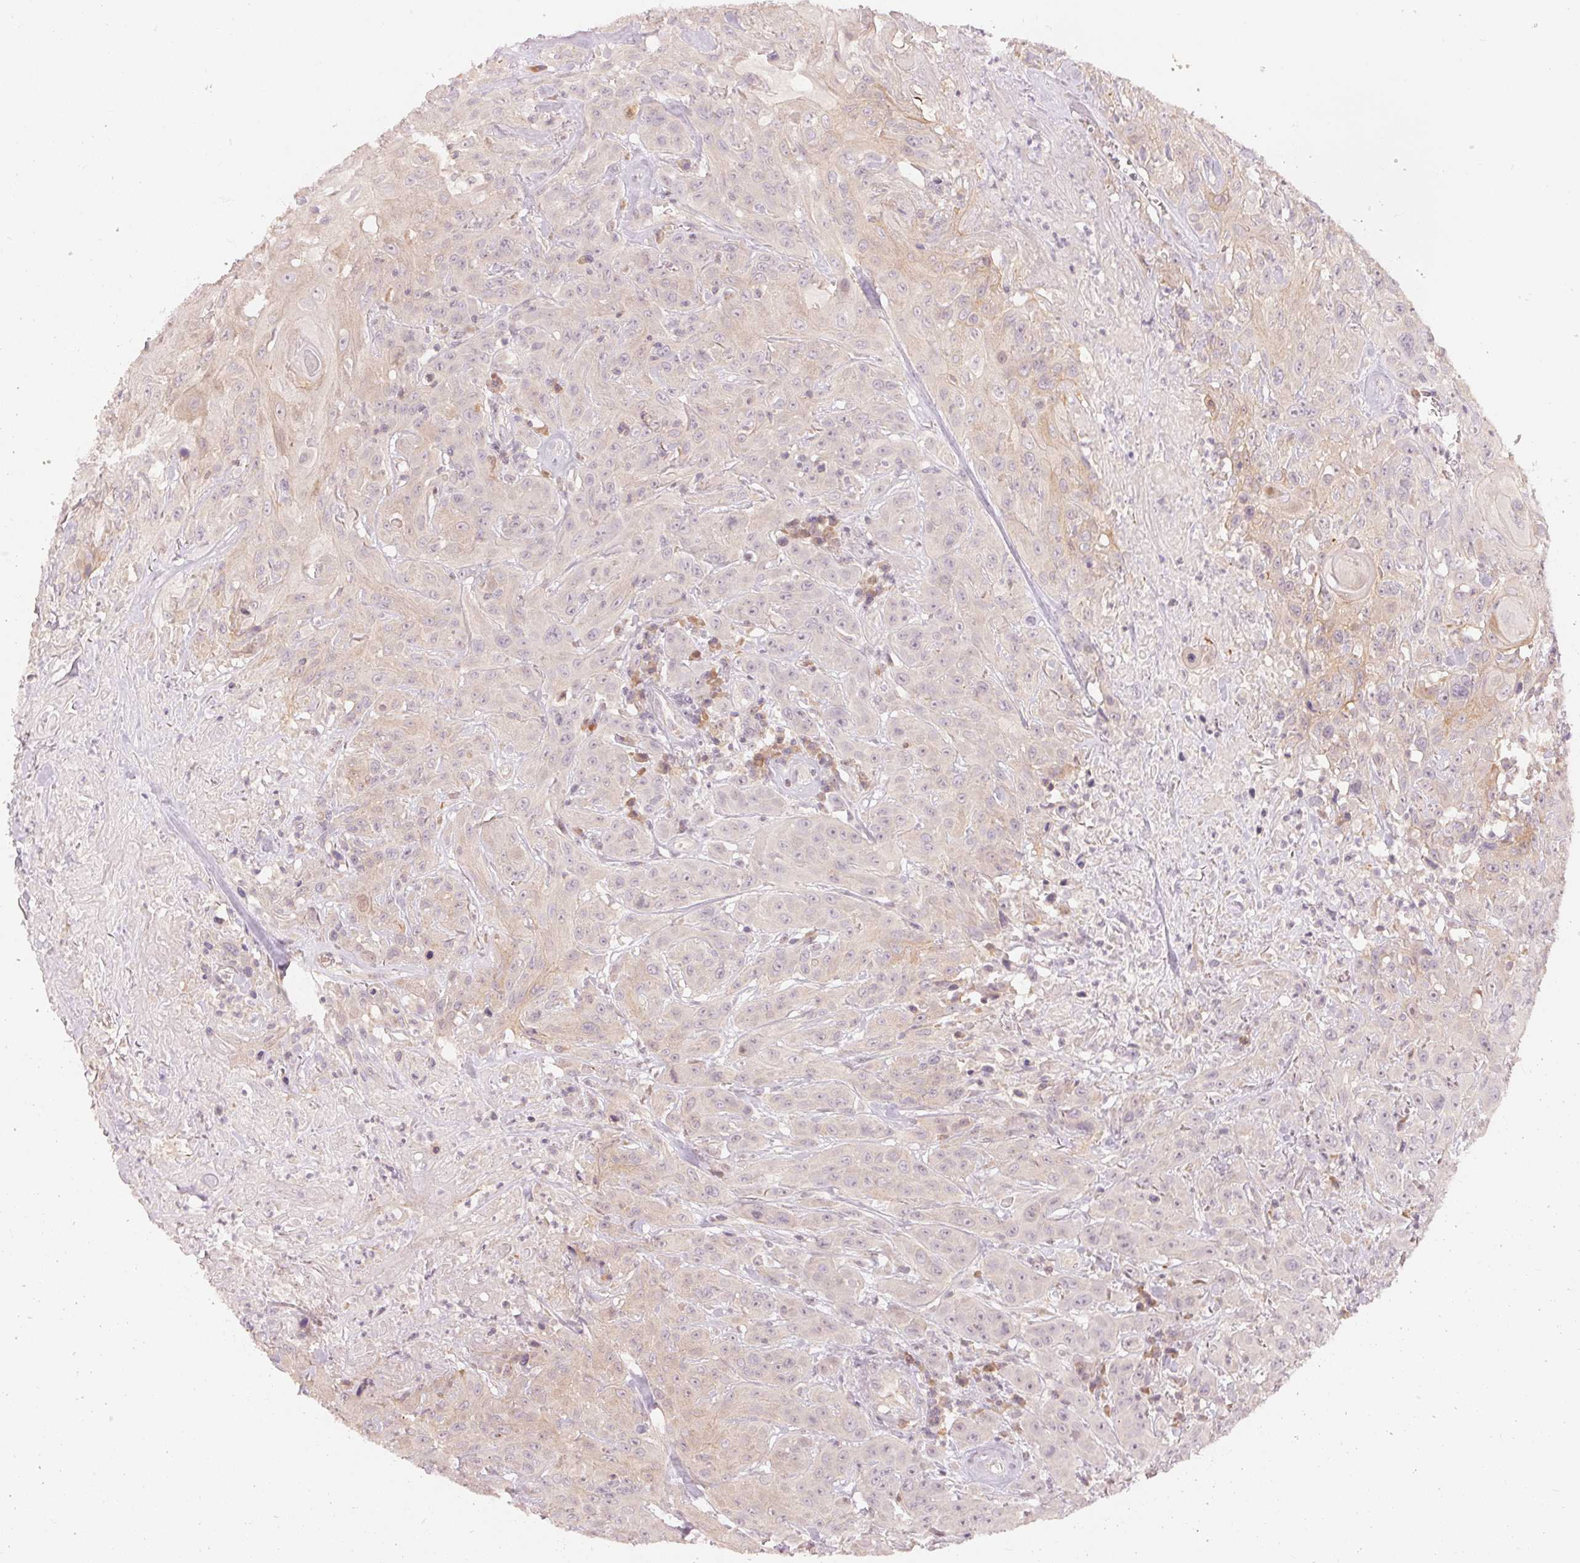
{"staining": {"intensity": "weak", "quantity": "25%-75%", "location": "cytoplasmic/membranous"}, "tissue": "head and neck cancer", "cell_type": "Tumor cells", "image_type": "cancer", "snomed": [{"axis": "morphology", "description": "Squamous cell carcinoma, NOS"}, {"axis": "topography", "description": "Skin"}, {"axis": "topography", "description": "Head-Neck"}], "caption": "A micrograph of human squamous cell carcinoma (head and neck) stained for a protein reveals weak cytoplasmic/membranous brown staining in tumor cells. (DAB (3,3'-diaminobenzidine) = brown stain, brightfield microscopy at high magnification).", "gene": "DENND2C", "patient": {"sex": "male", "age": 80}}